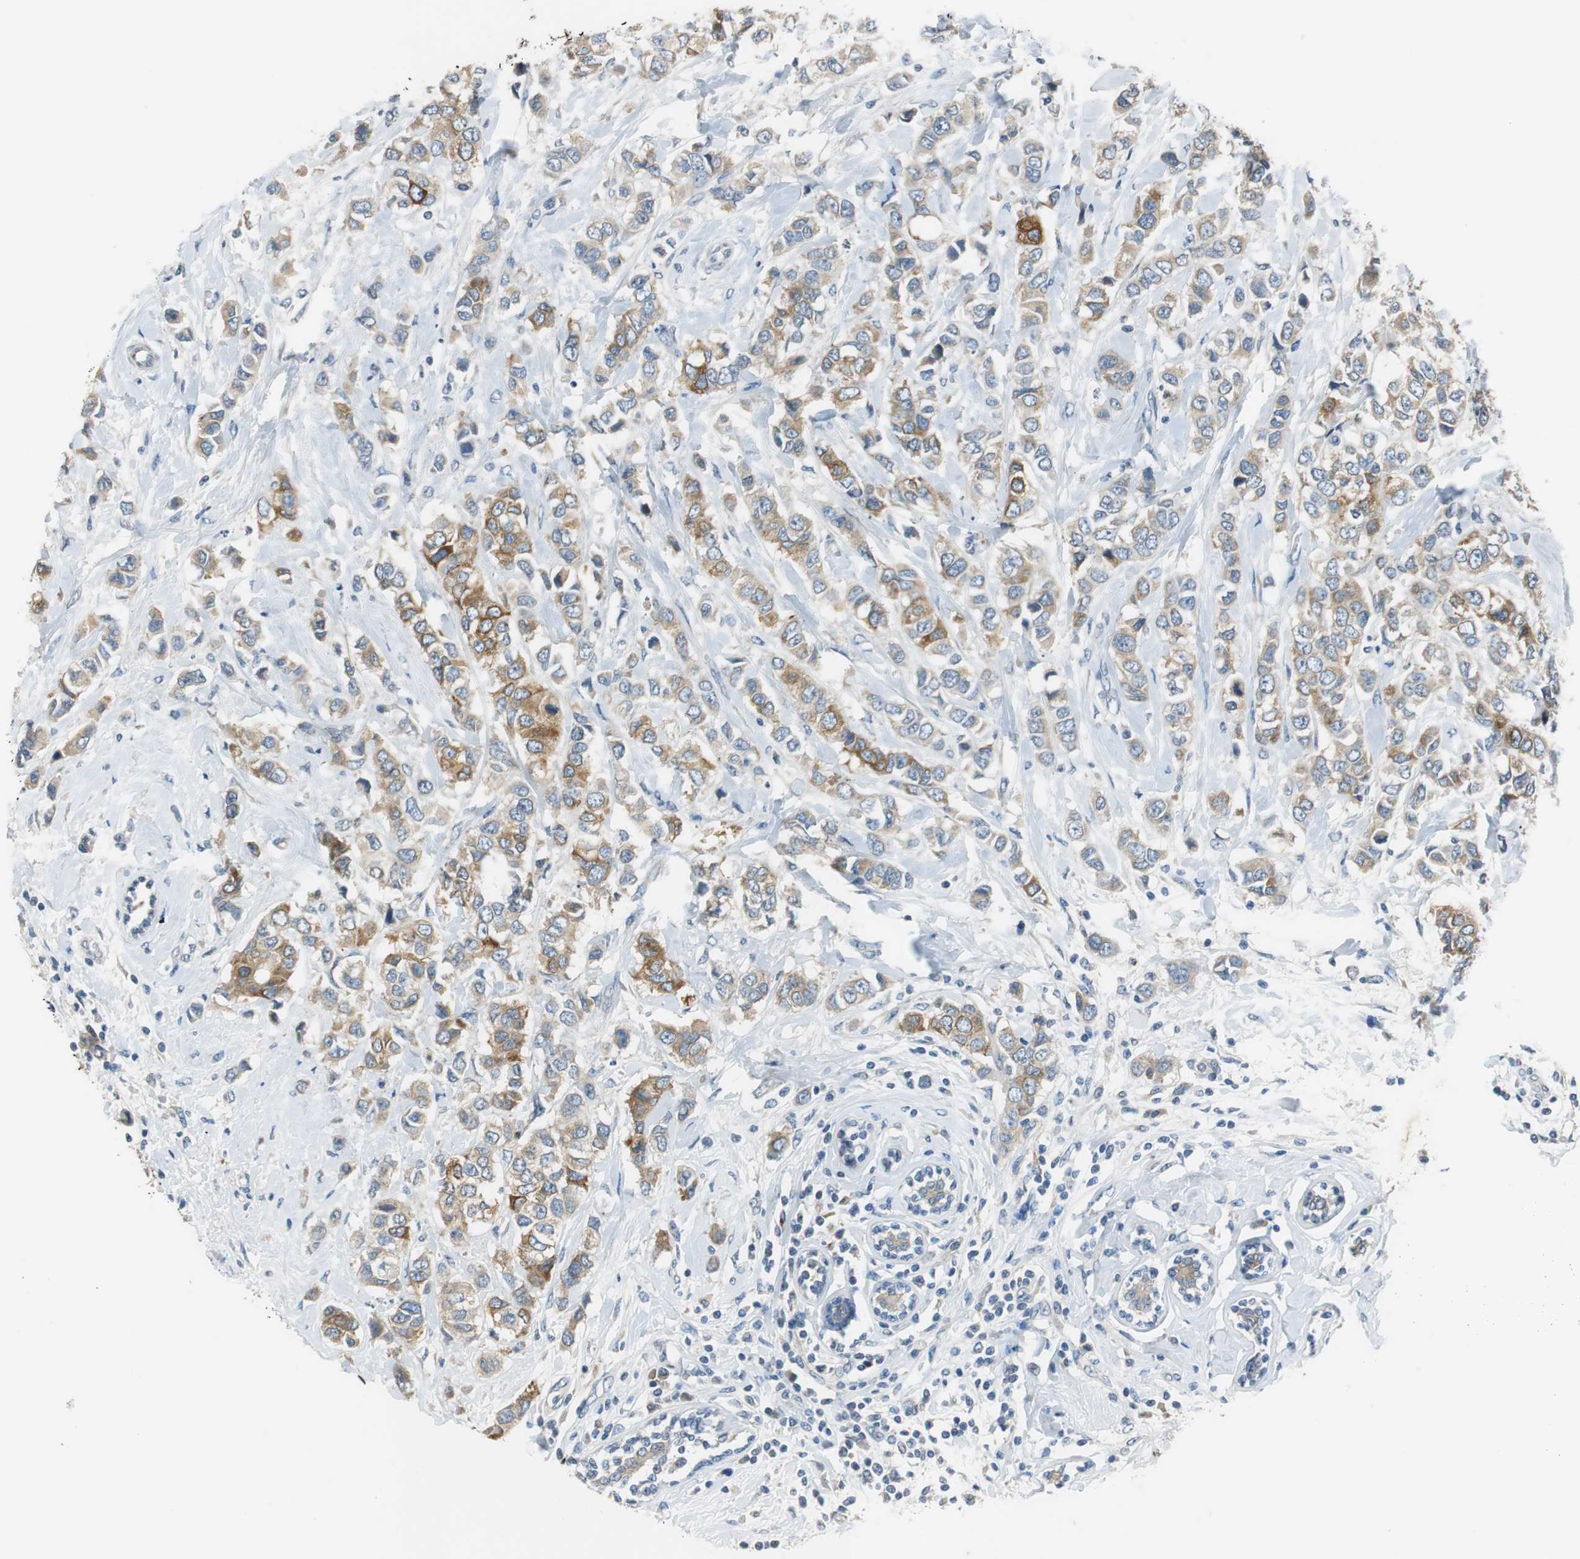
{"staining": {"intensity": "moderate", "quantity": ">75%", "location": "cytoplasmic/membranous"}, "tissue": "breast cancer", "cell_type": "Tumor cells", "image_type": "cancer", "snomed": [{"axis": "morphology", "description": "Duct carcinoma"}, {"axis": "topography", "description": "Breast"}], "caption": "The histopathology image shows staining of breast invasive ductal carcinoma, revealing moderate cytoplasmic/membranous protein positivity (brown color) within tumor cells.", "gene": "FADS2", "patient": {"sex": "female", "age": 50}}